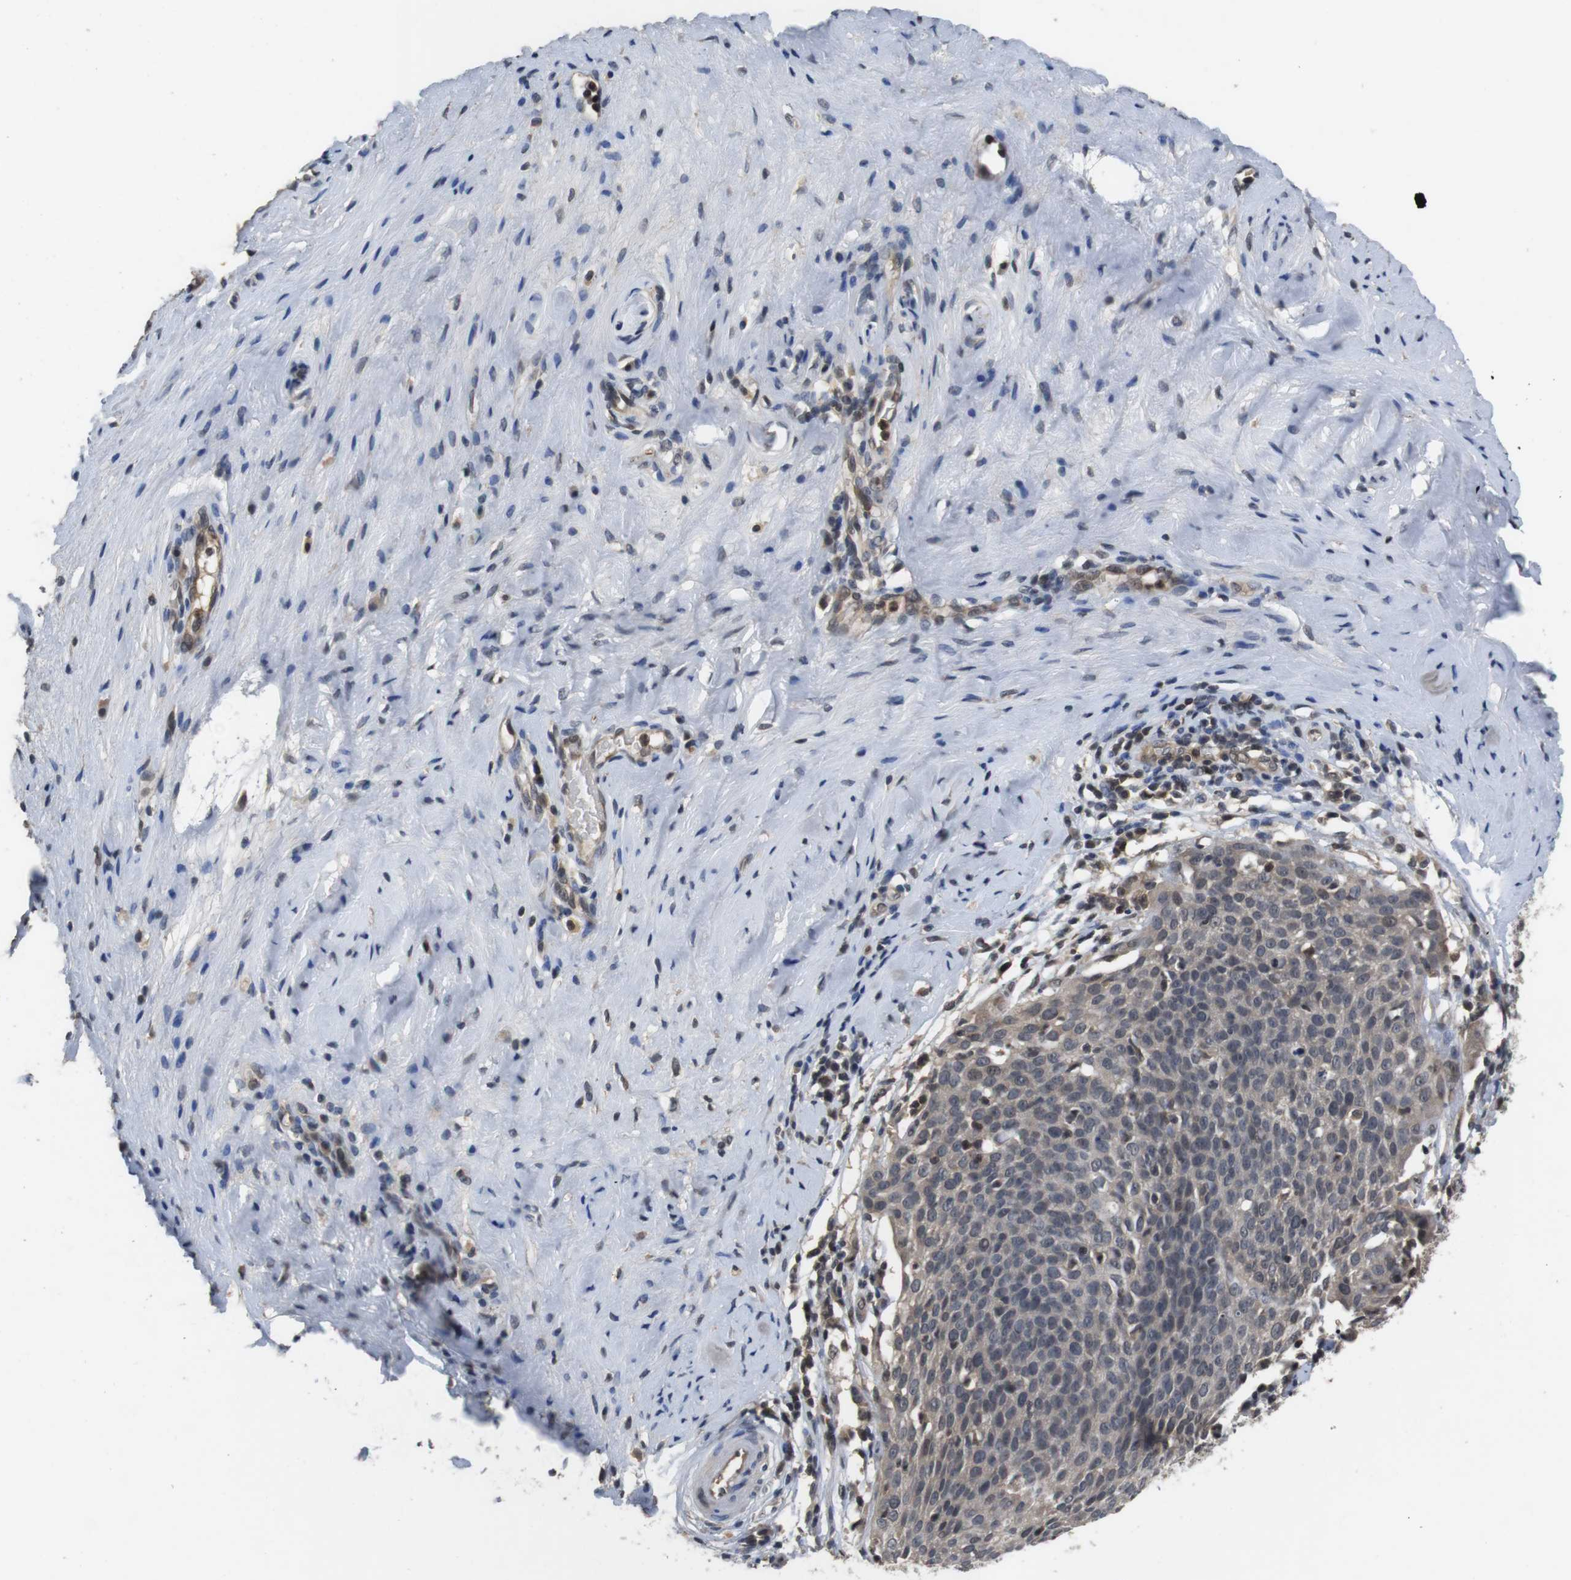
{"staining": {"intensity": "weak", "quantity": "25%-75%", "location": "cytoplasmic/membranous"}, "tissue": "cervical cancer", "cell_type": "Tumor cells", "image_type": "cancer", "snomed": [{"axis": "morphology", "description": "Squamous cell carcinoma, NOS"}, {"axis": "topography", "description": "Cervix"}], "caption": "A low amount of weak cytoplasmic/membranous staining is appreciated in approximately 25%-75% of tumor cells in squamous cell carcinoma (cervical) tissue. The protein is stained brown, and the nuclei are stained in blue (DAB IHC with brightfield microscopy, high magnification).", "gene": "FADD", "patient": {"sex": "female", "age": 51}}